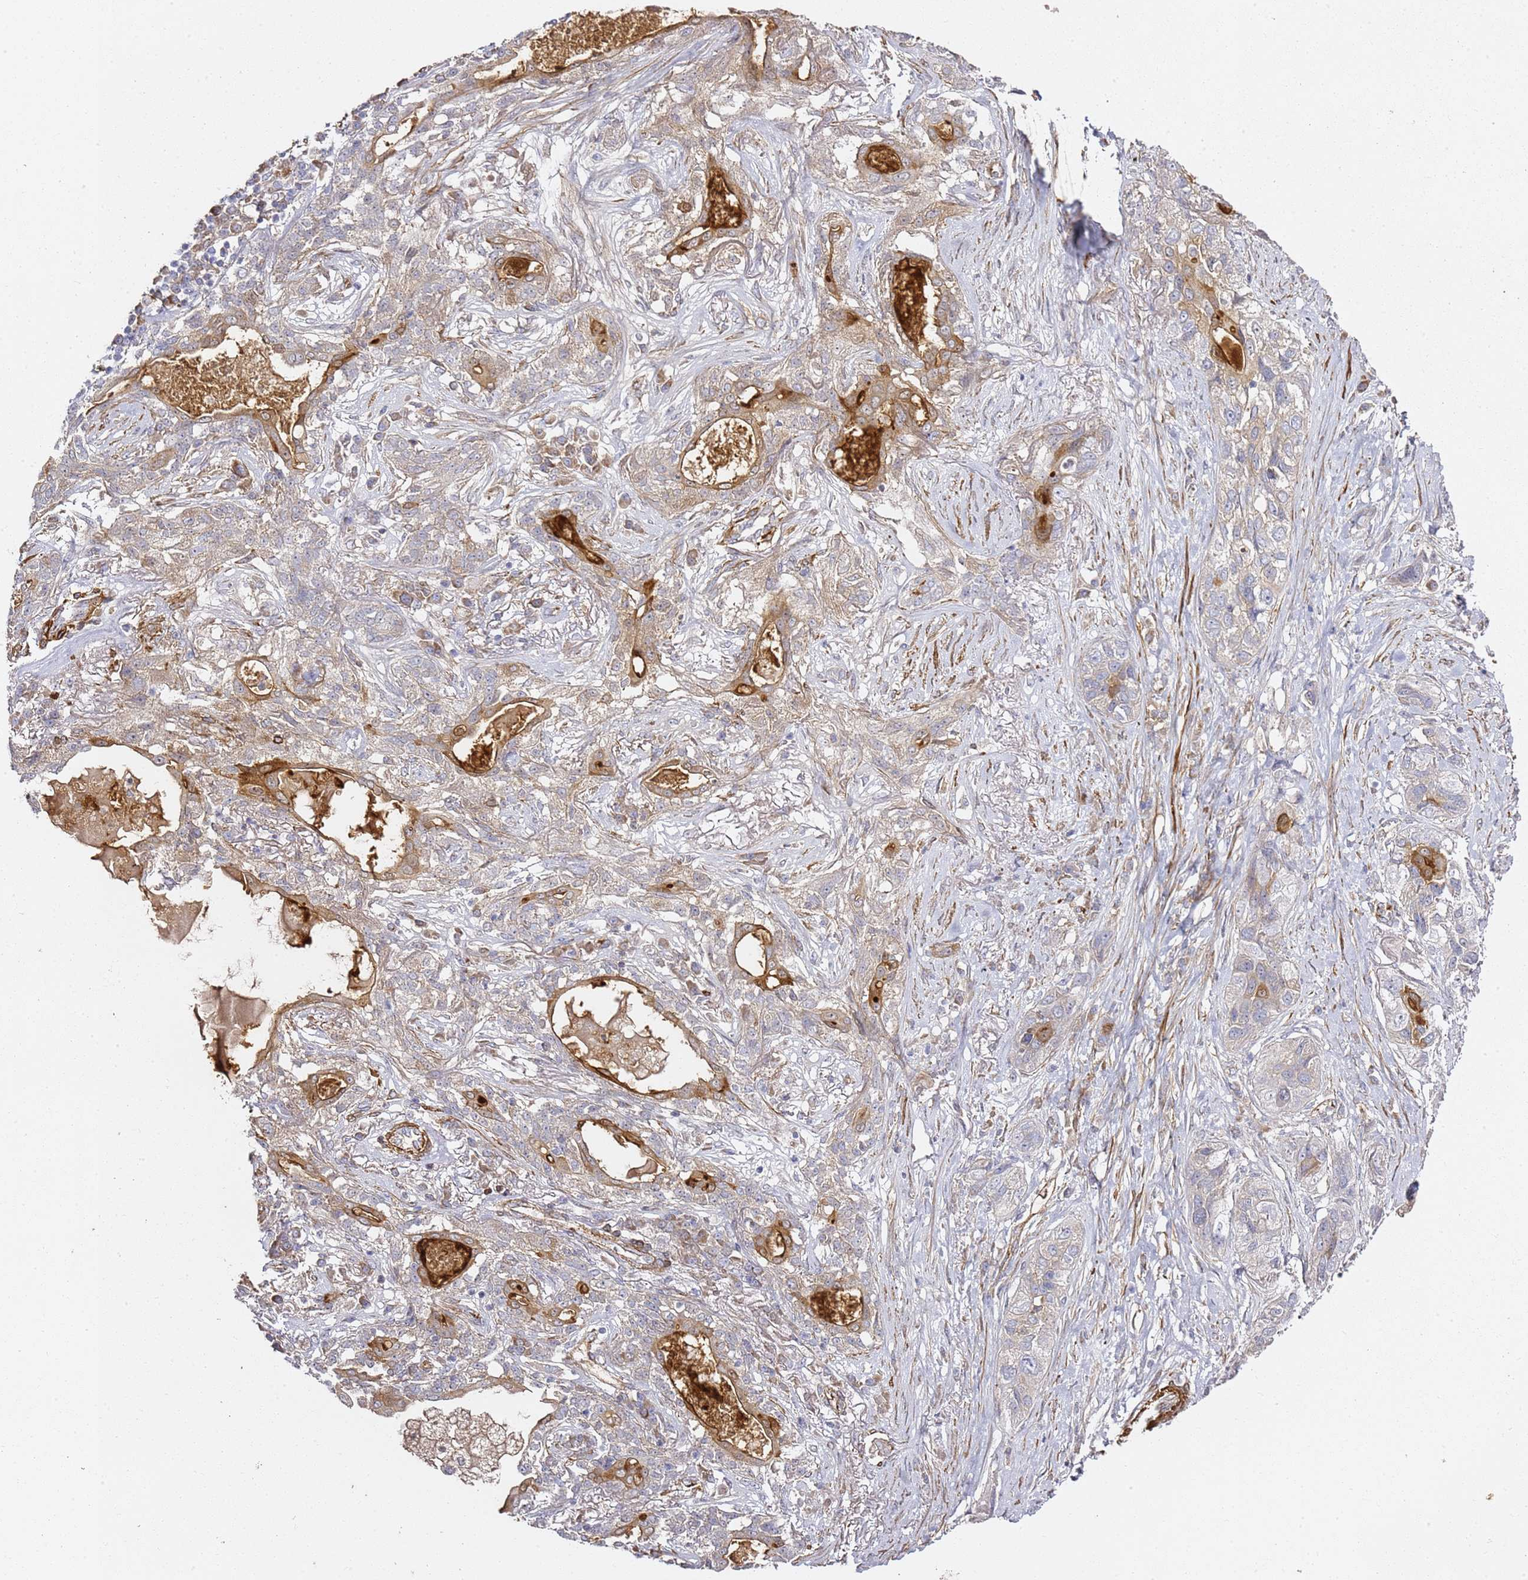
{"staining": {"intensity": "moderate", "quantity": "<25%", "location": "cytoplasmic/membranous"}, "tissue": "lung cancer", "cell_type": "Tumor cells", "image_type": "cancer", "snomed": [{"axis": "morphology", "description": "Squamous cell carcinoma, NOS"}, {"axis": "topography", "description": "Lung"}], "caption": "Immunohistochemical staining of human squamous cell carcinoma (lung) displays low levels of moderate cytoplasmic/membranous protein staining in about <25% of tumor cells.", "gene": "EPS8L1", "patient": {"sex": "female", "age": 70}}